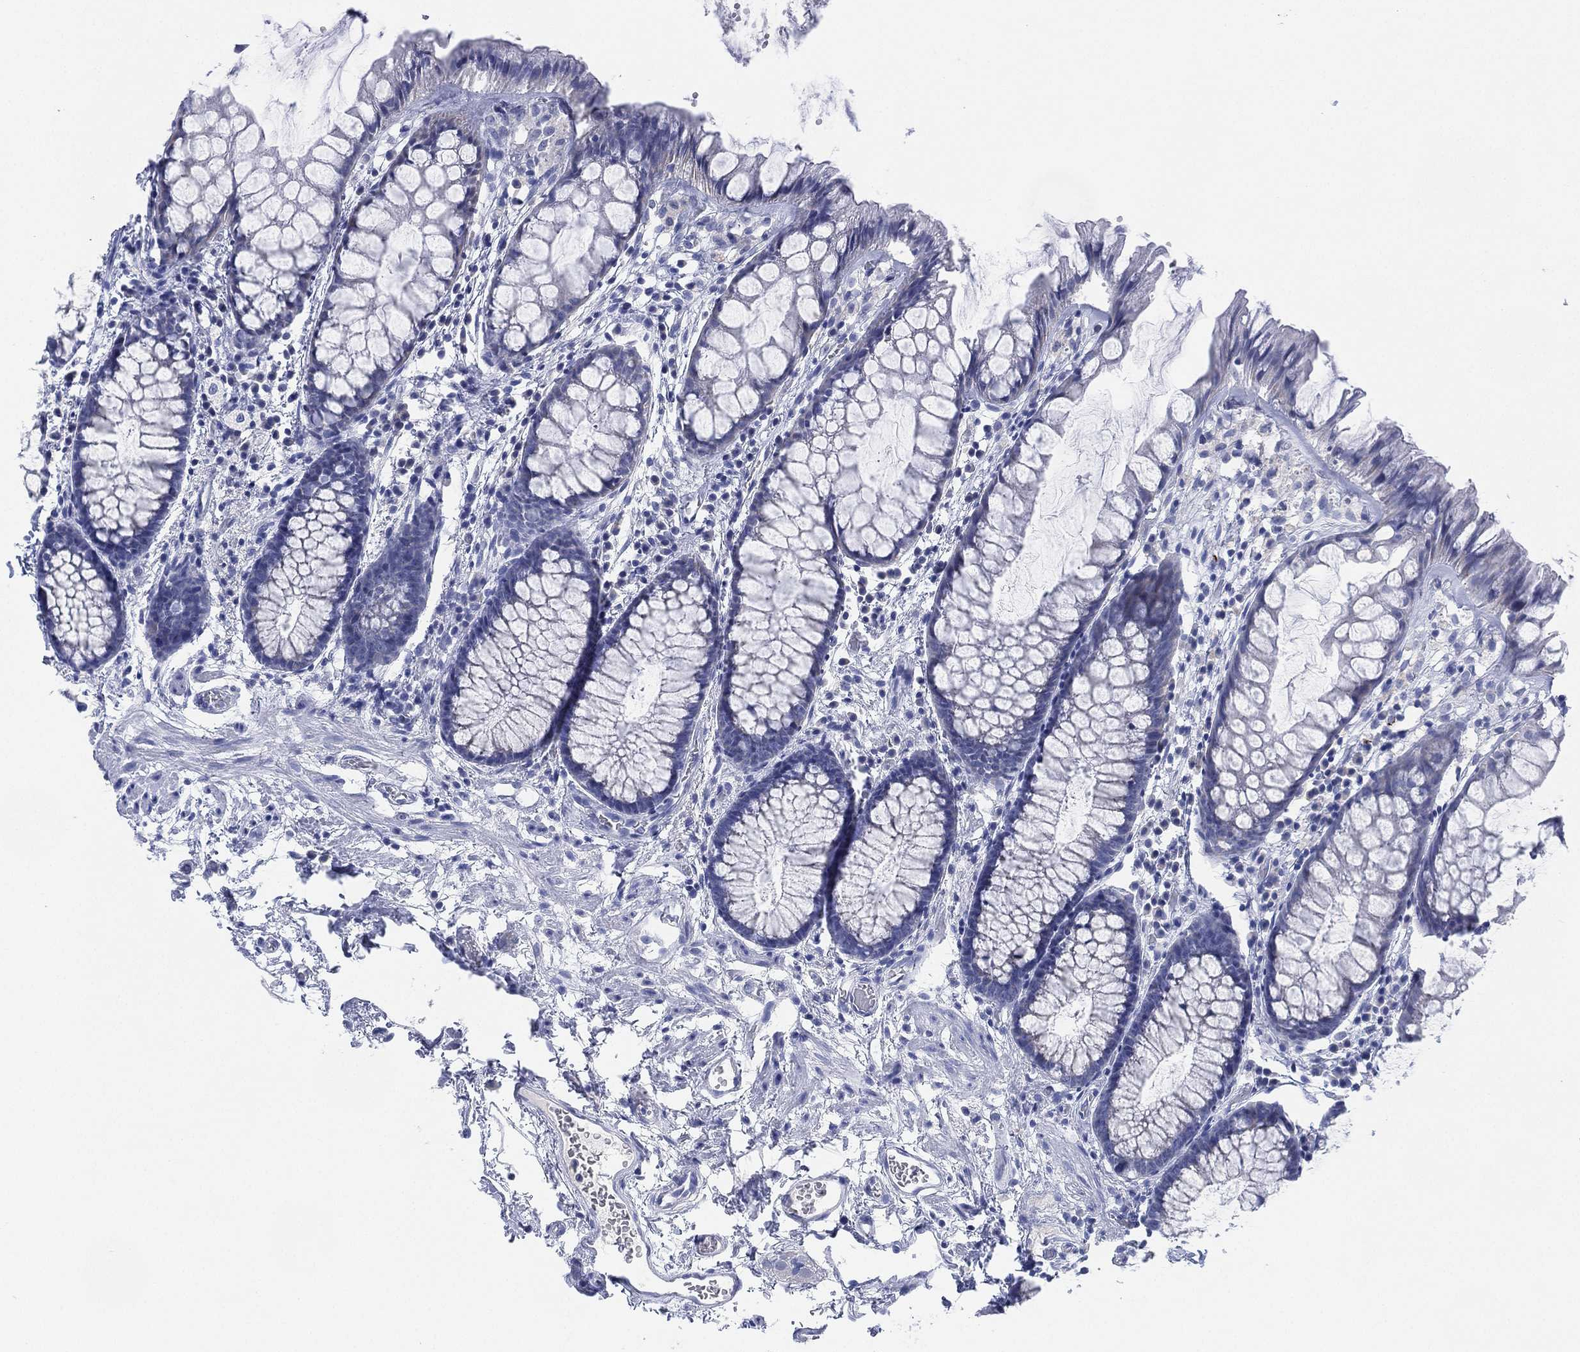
{"staining": {"intensity": "negative", "quantity": "none", "location": "none"}, "tissue": "rectum", "cell_type": "Glandular cells", "image_type": "normal", "snomed": [{"axis": "morphology", "description": "Normal tissue, NOS"}, {"axis": "topography", "description": "Rectum"}], "caption": "A high-resolution micrograph shows IHC staining of unremarkable rectum, which exhibits no significant positivity in glandular cells. The staining was performed using DAB to visualize the protein expression in brown, while the nuclei were stained in blue with hematoxylin (Magnification: 20x).", "gene": "ADAD2", "patient": {"sex": "female", "age": 62}}